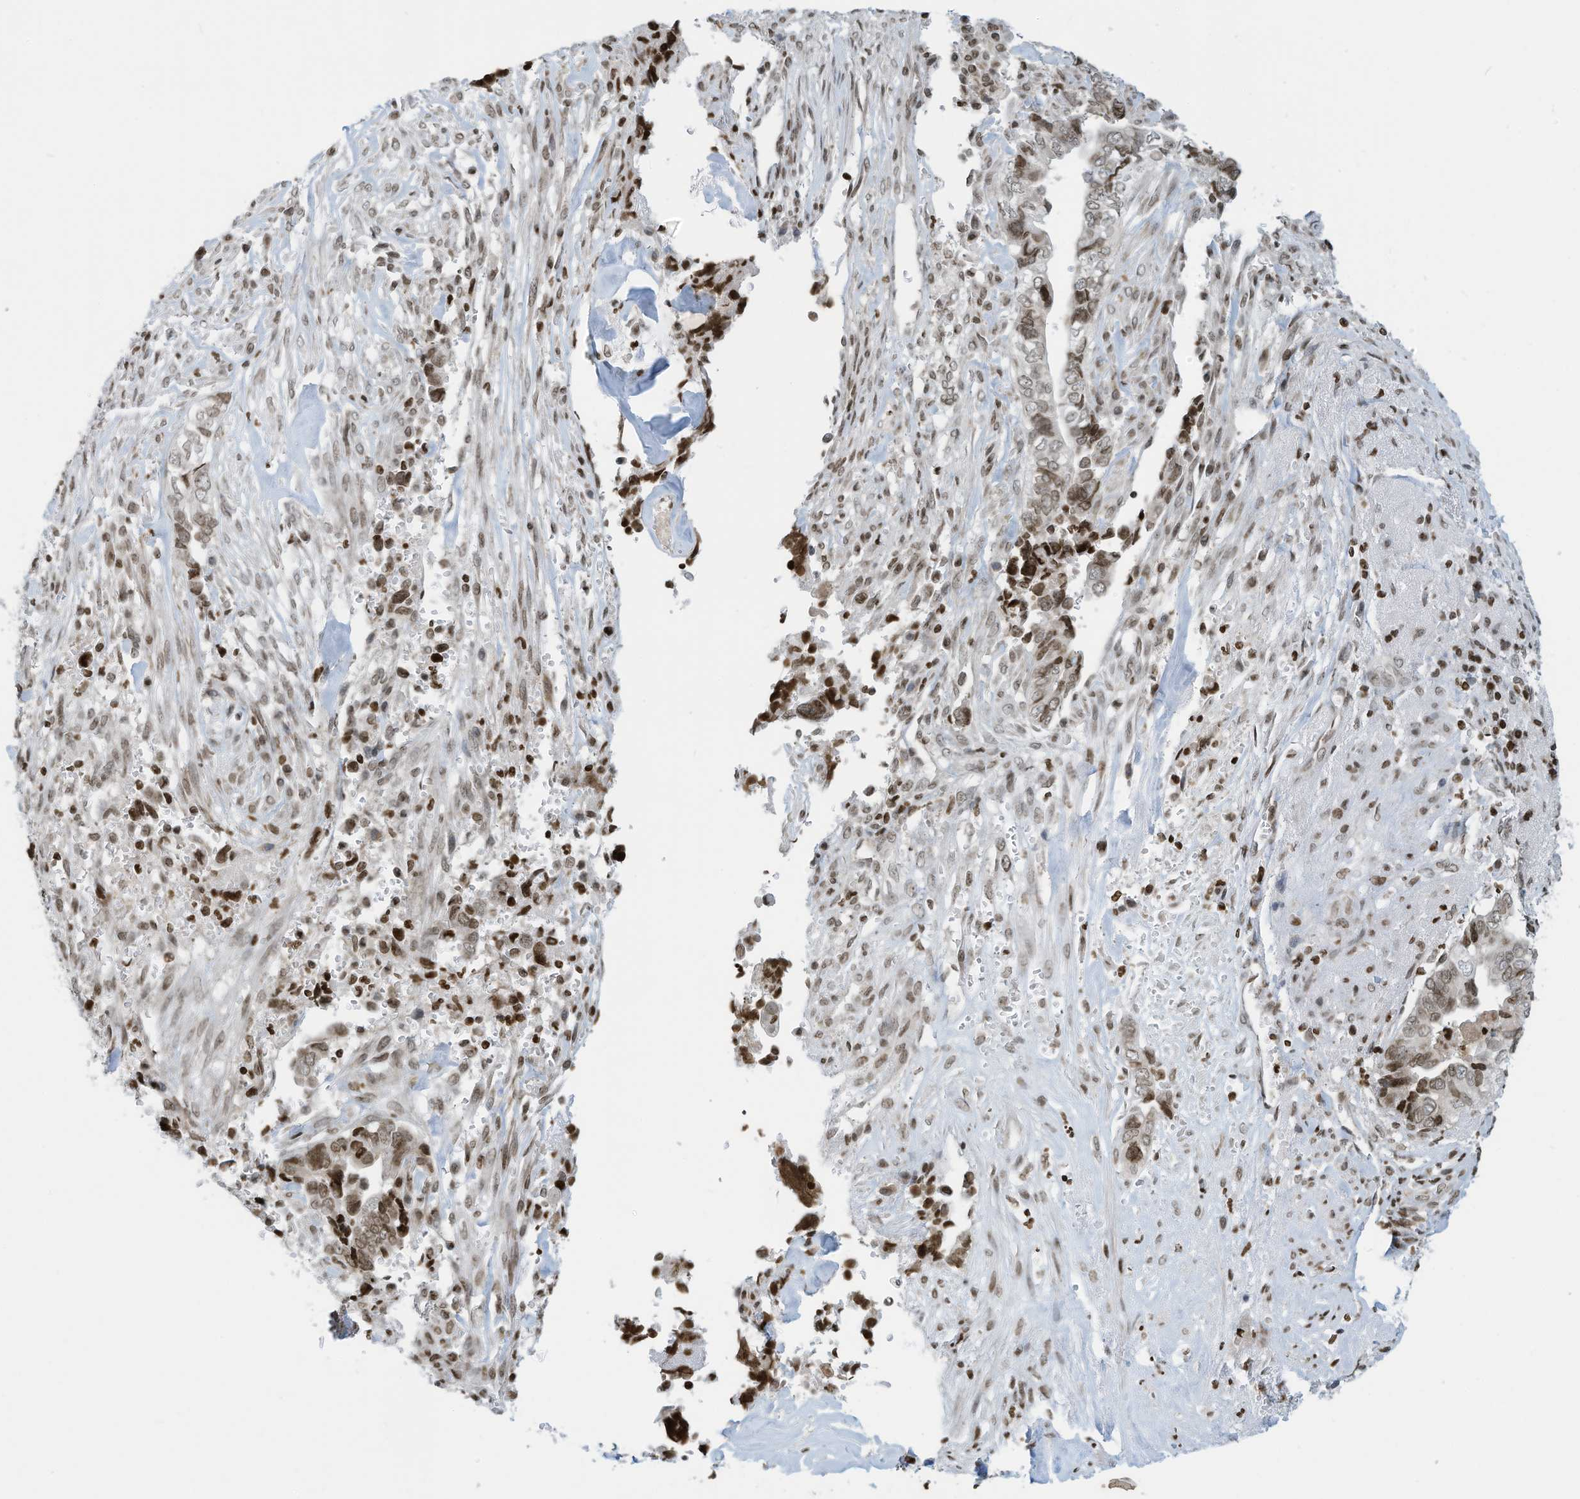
{"staining": {"intensity": "moderate", "quantity": "25%-75%", "location": "nuclear"}, "tissue": "liver cancer", "cell_type": "Tumor cells", "image_type": "cancer", "snomed": [{"axis": "morphology", "description": "Cholangiocarcinoma"}, {"axis": "topography", "description": "Liver"}], "caption": "This is a photomicrograph of IHC staining of liver cancer (cholangiocarcinoma), which shows moderate staining in the nuclear of tumor cells.", "gene": "ADI1", "patient": {"sex": "female", "age": 79}}